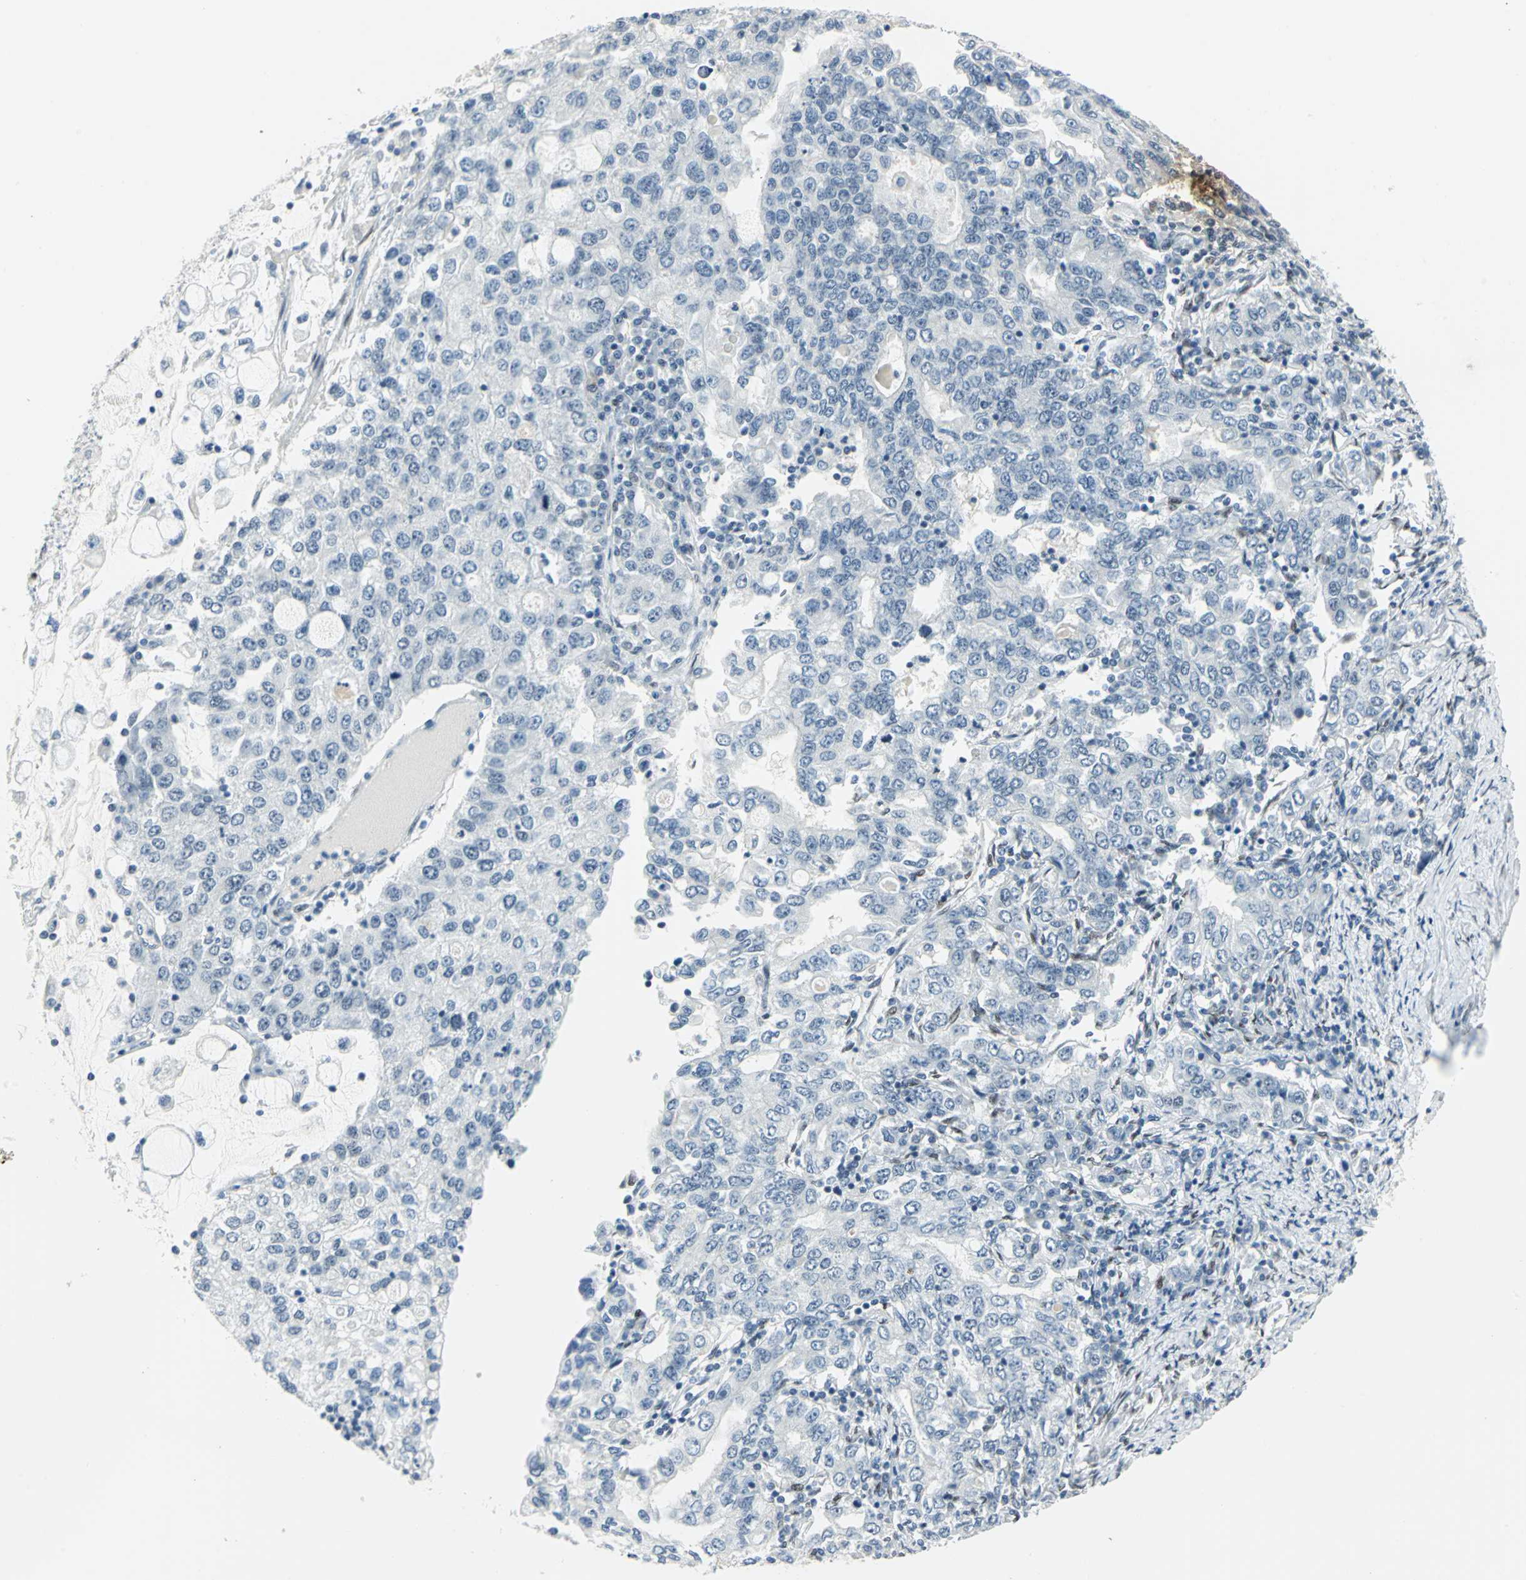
{"staining": {"intensity": "negative", "quantity": "none", "location": "none"}, "tissue": "stomach cancer", "cell_type": "Tumor cells", "image_type": "cancer", "snomed": [{"axis": "morphology", "description": "Adenocarcinoma, NOS"}, {"axis": "topography", "description": "Stomach, lower"}], "caption": "Immunohistochemistry (IHC) micrograph of adenocarcinoma (stomach) stained for a protein (brown), which shows no expression in tumor cells.", "gene": "MEIS2", "patient": {"sex": "female", "age": 72}}